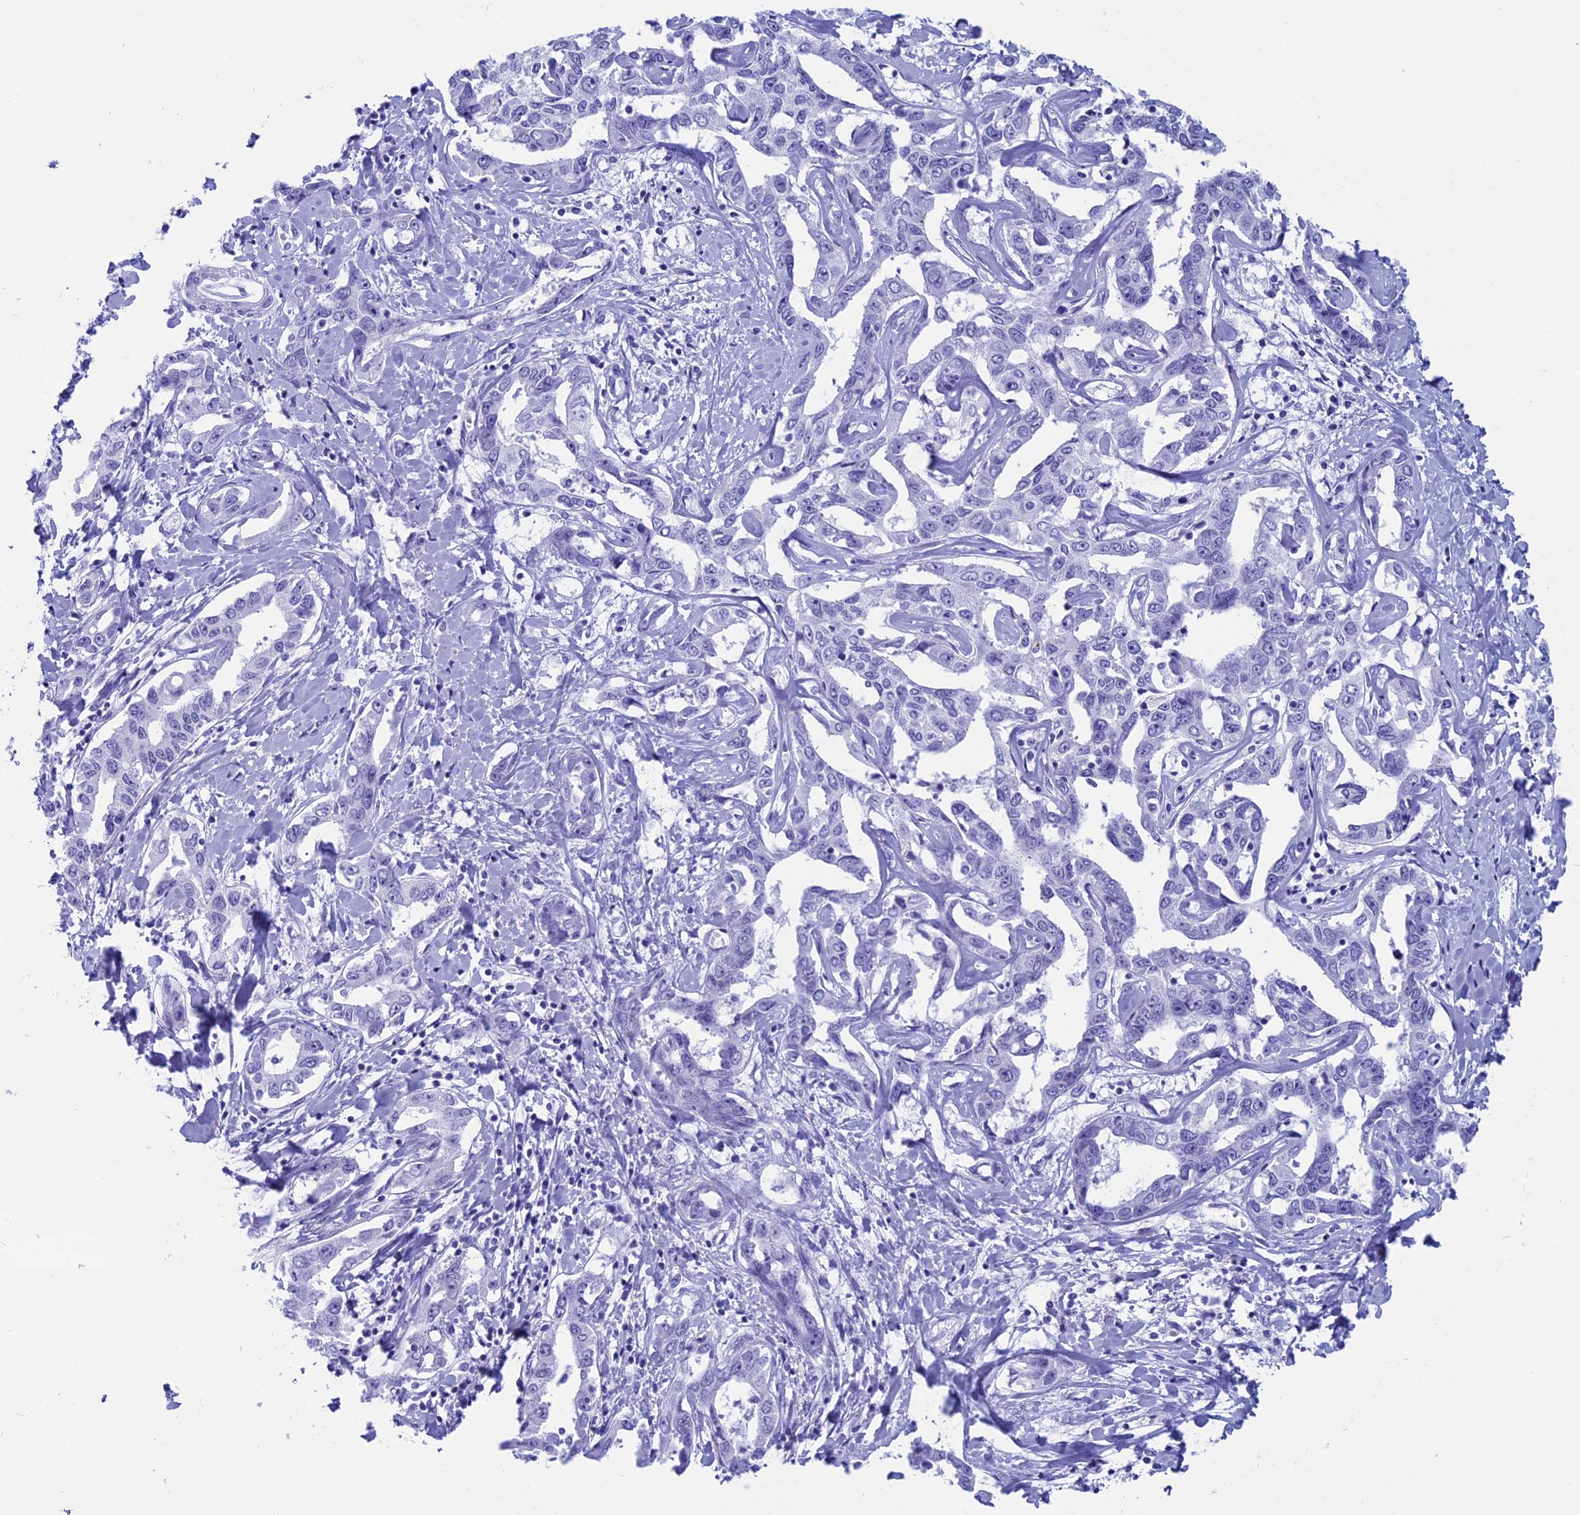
{"staining": {"intensity": "negative", "quantity": "none", "location": "none"}, "tissue": "liver cancer", "cell_type": "Tumor cells", "image_type": "cancer", "snomed": [{"axis": "morphology", "description": "Cholangiocarcinoma"}, {"axis": "topography", "description": "Liver"}], "caption": "Immunohistochemical staining of human cholangiocarcinoma (liver) demonstrates no significant expression in tumor cells. (DAB IHC, high magnification).", "gene": "FAM169A", "patient": {"sex": "male", "age": 59}}